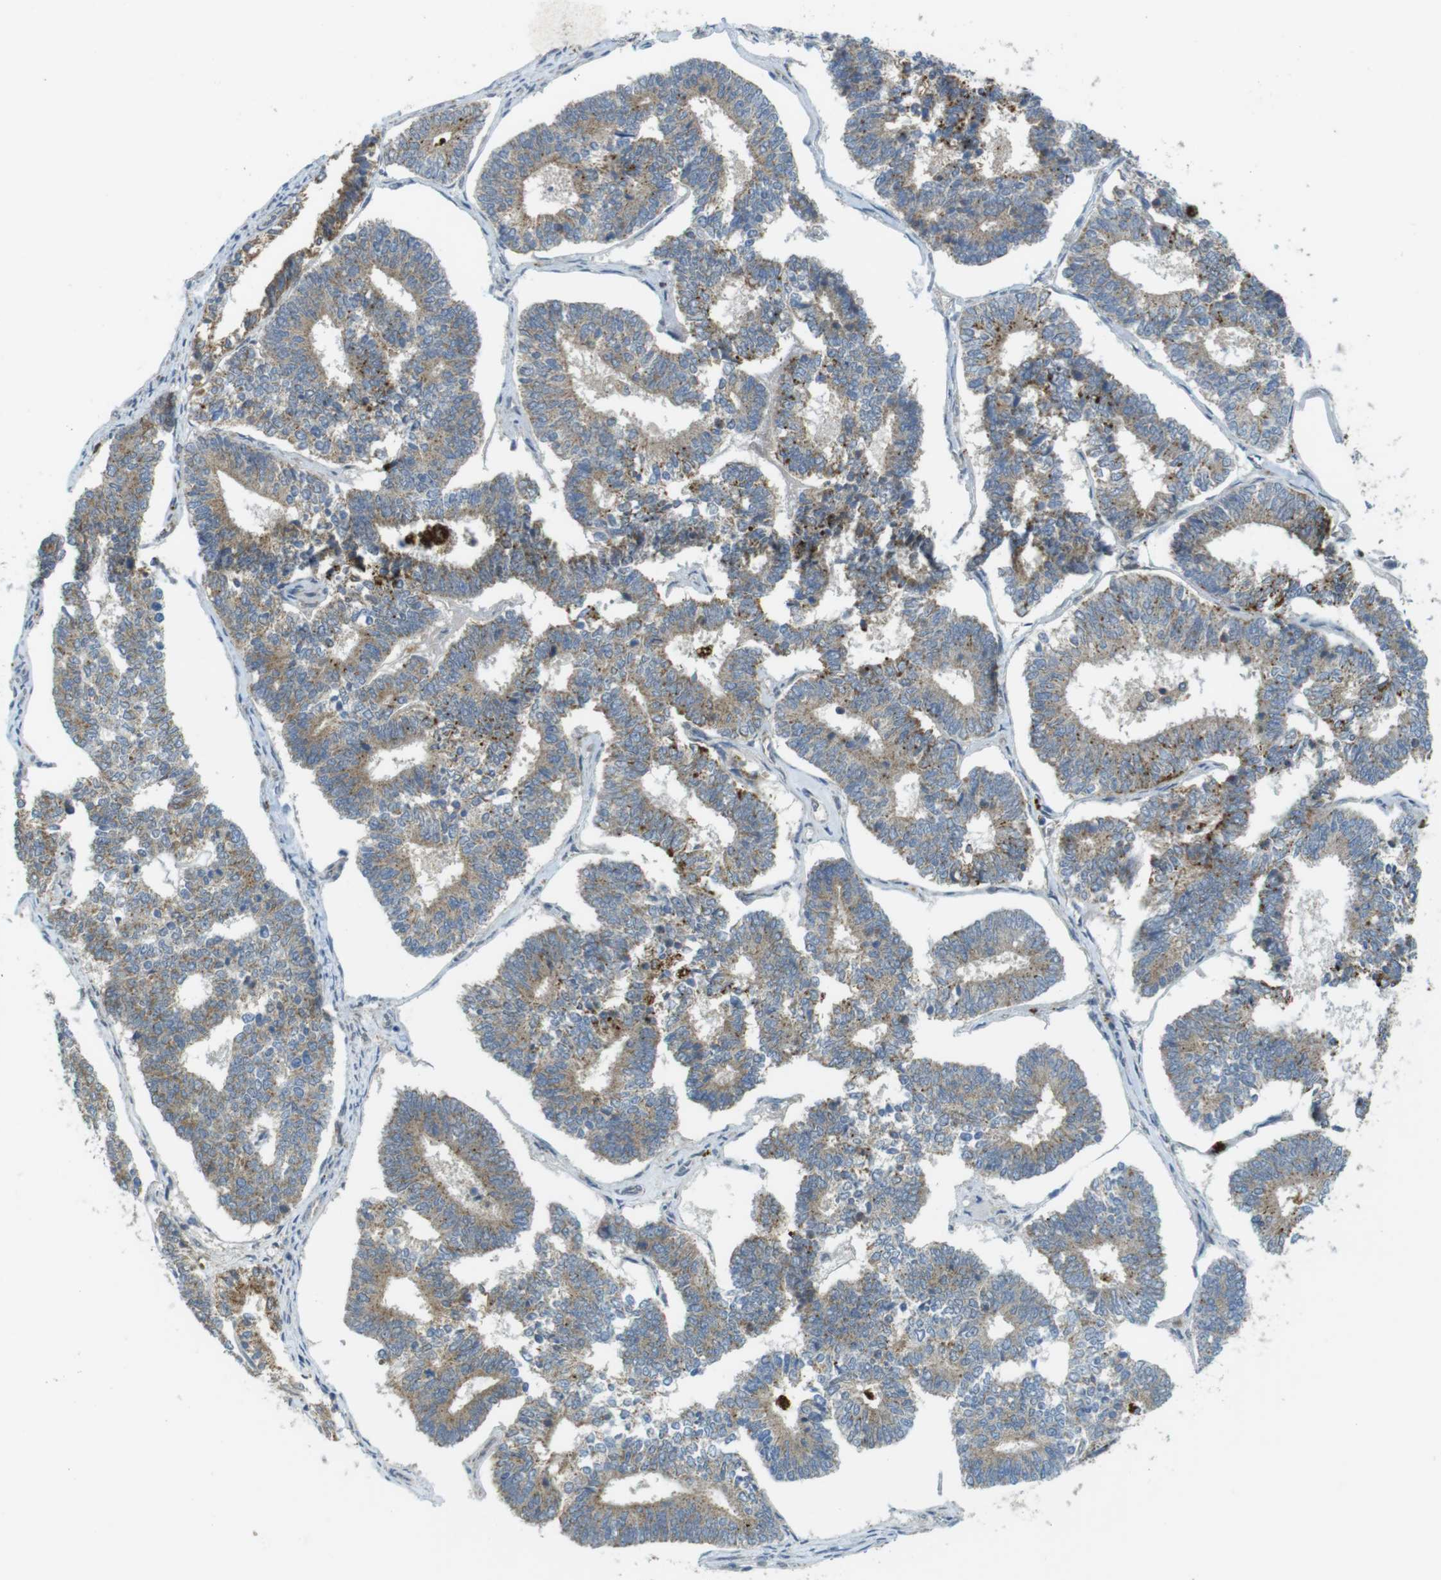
{"staining": {"intensity": "moderate", "quantity": ">75%", "location": "cytoplasmic/membranous"}, "tissue": "endometrial cancer", "cell_type": "Tumor cells", "image_type": "cancer", "snomed": [{"axis": "morphology", "description": "Adenocarcinoma, NOS"}, {"axis": "topography", "description": "Endometrium"}], "caption": "High-power microscopy captured an immunohistochemistry image of endometrial adenocarcinoma, revealing moderate cytoplasmic/membranous staining in about >75% of tumor cells. Nuclei are stained in blue.", "gene": "BRI3BP", "patient": {"sex": "female", "age": 70}}